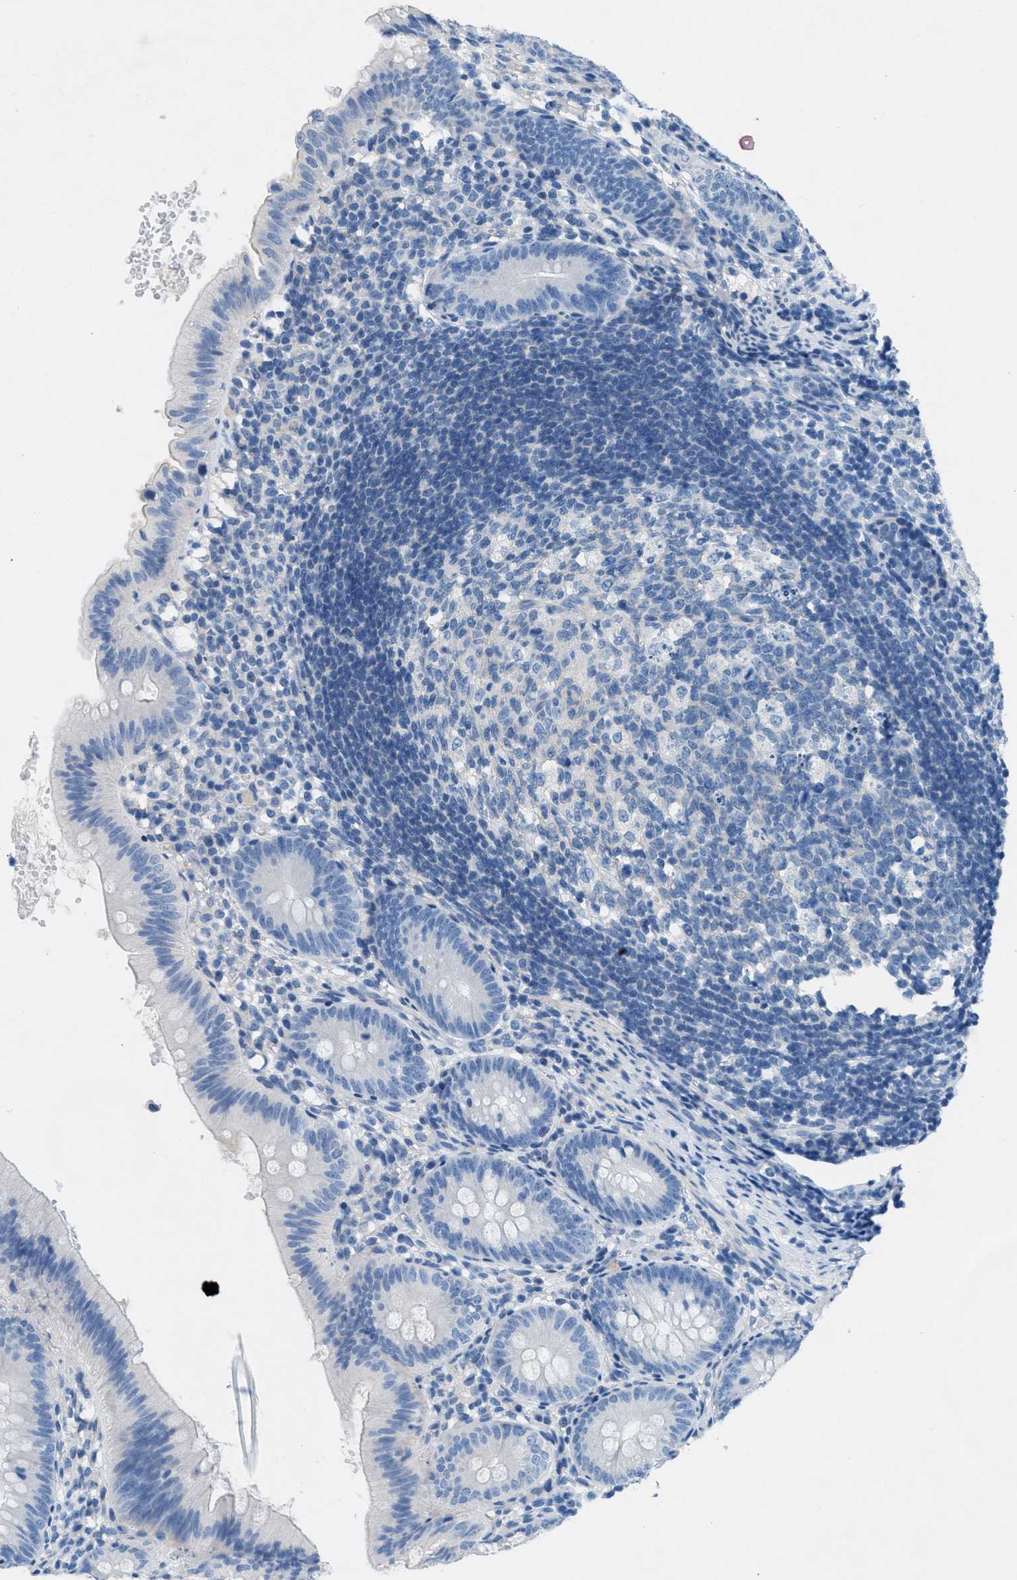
{"staining": {"intensity": "negative", "quantity": "none", "location": "none"}, "tissue": "appendix", "cell_type": "Glandular cells", "image_type": "normal", "snomed": [{"axis": "morphology", "description": "Normal tissue, NOS"}, {"axis": "topography", "description": "Appendix"}], "caption": "IHC histopathology image of unremarkable appendix: appendix stained with DAB demonstrates no significant protein positivity in glandular cells.", "gene": "GALNT17", "patient": {"sex": "male", "age": 1}}